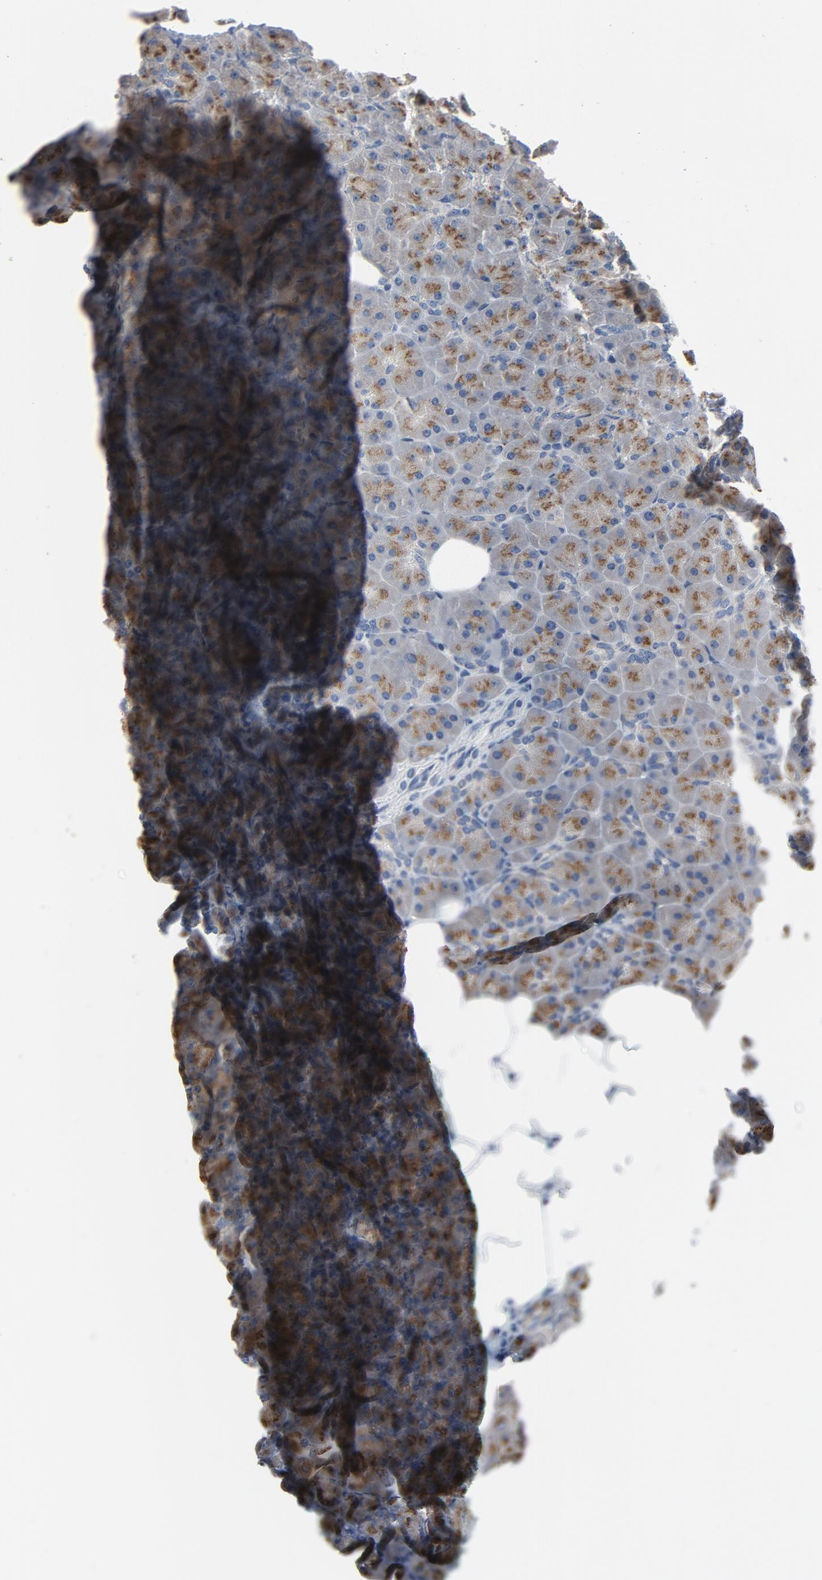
{"staining": {"intensity": "moderate", "quantity": ">75%", "location": "cytoplasmic/membranous"}, "tissue": "pancreas", "cell_type": "Exocrine glandular cells", "image_type": "normal", "snomed": [{"axis": "morphology", "description": "Normal tissue, NOS"}, {"axis": "topography", "description": "Pancreas"}], "caption": "DAB immunohistochemical staining of normal human pancreas exhibits moderate cytoplasmic/membranous protein expression in approximately >75% of exocrine glandular cells.", "gene": "YIPF6", "patient": {"sex": "male", "age": 66}}